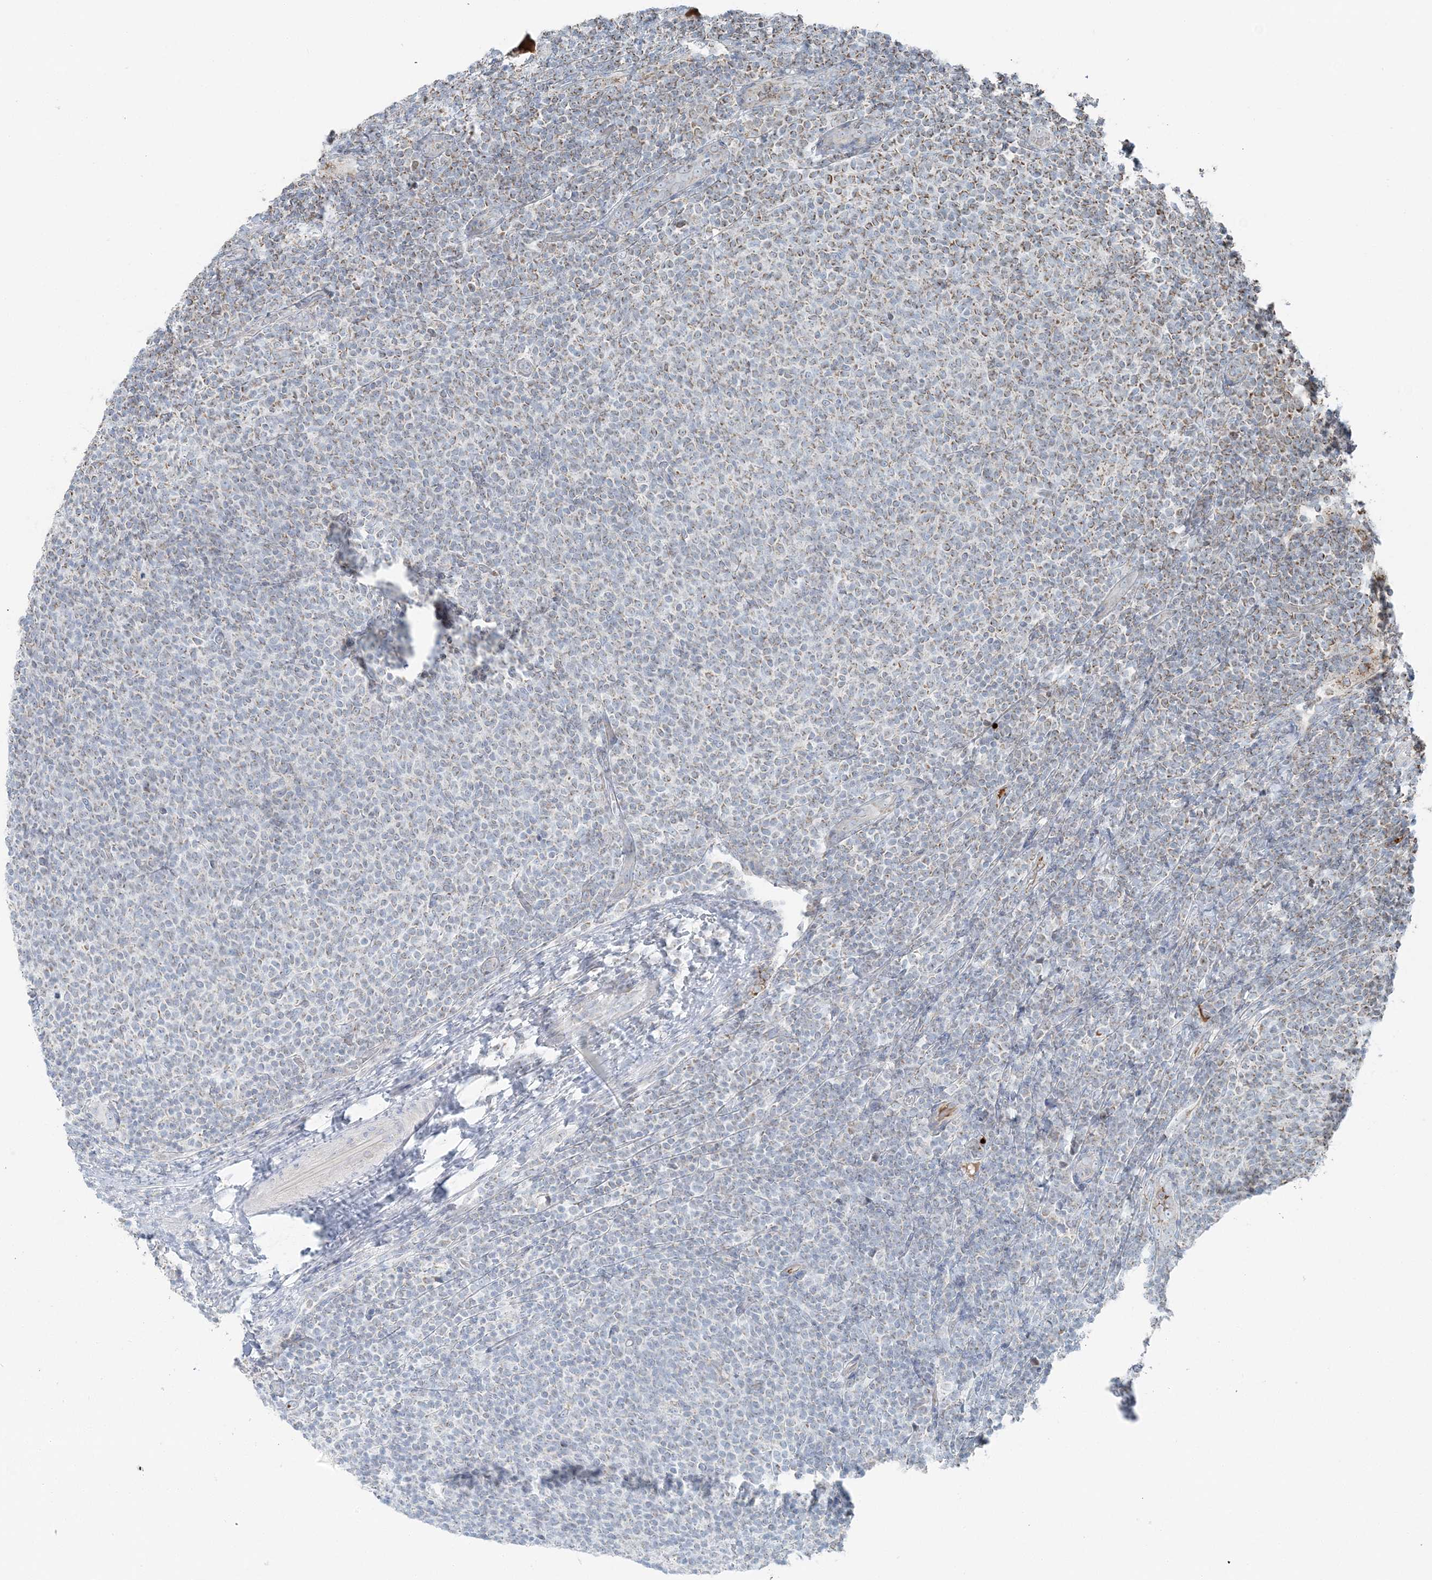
{"staining": {"intensity": "moderate", "quantity": "<25%", "location": "cytoplasmic/membranous"}, "tissue": "lymphoma", "cell_type": "Tumor cells", "image_type": "cancer", "snomed": [{"axis": "morphology", "description": "Malignant lymphoma, non-Hodgkin's type, Low grade"}, {"axis": "topography", "description": "Lymph node"}], "caption": "About <25% of tumor cells in human lymphoma display moderate cytoplasmic/membranous protein expression as visualized by brown immunohistochemical staining.", "gene": "SLC22A16", "patient": {"sex": "male", "age": 66}}